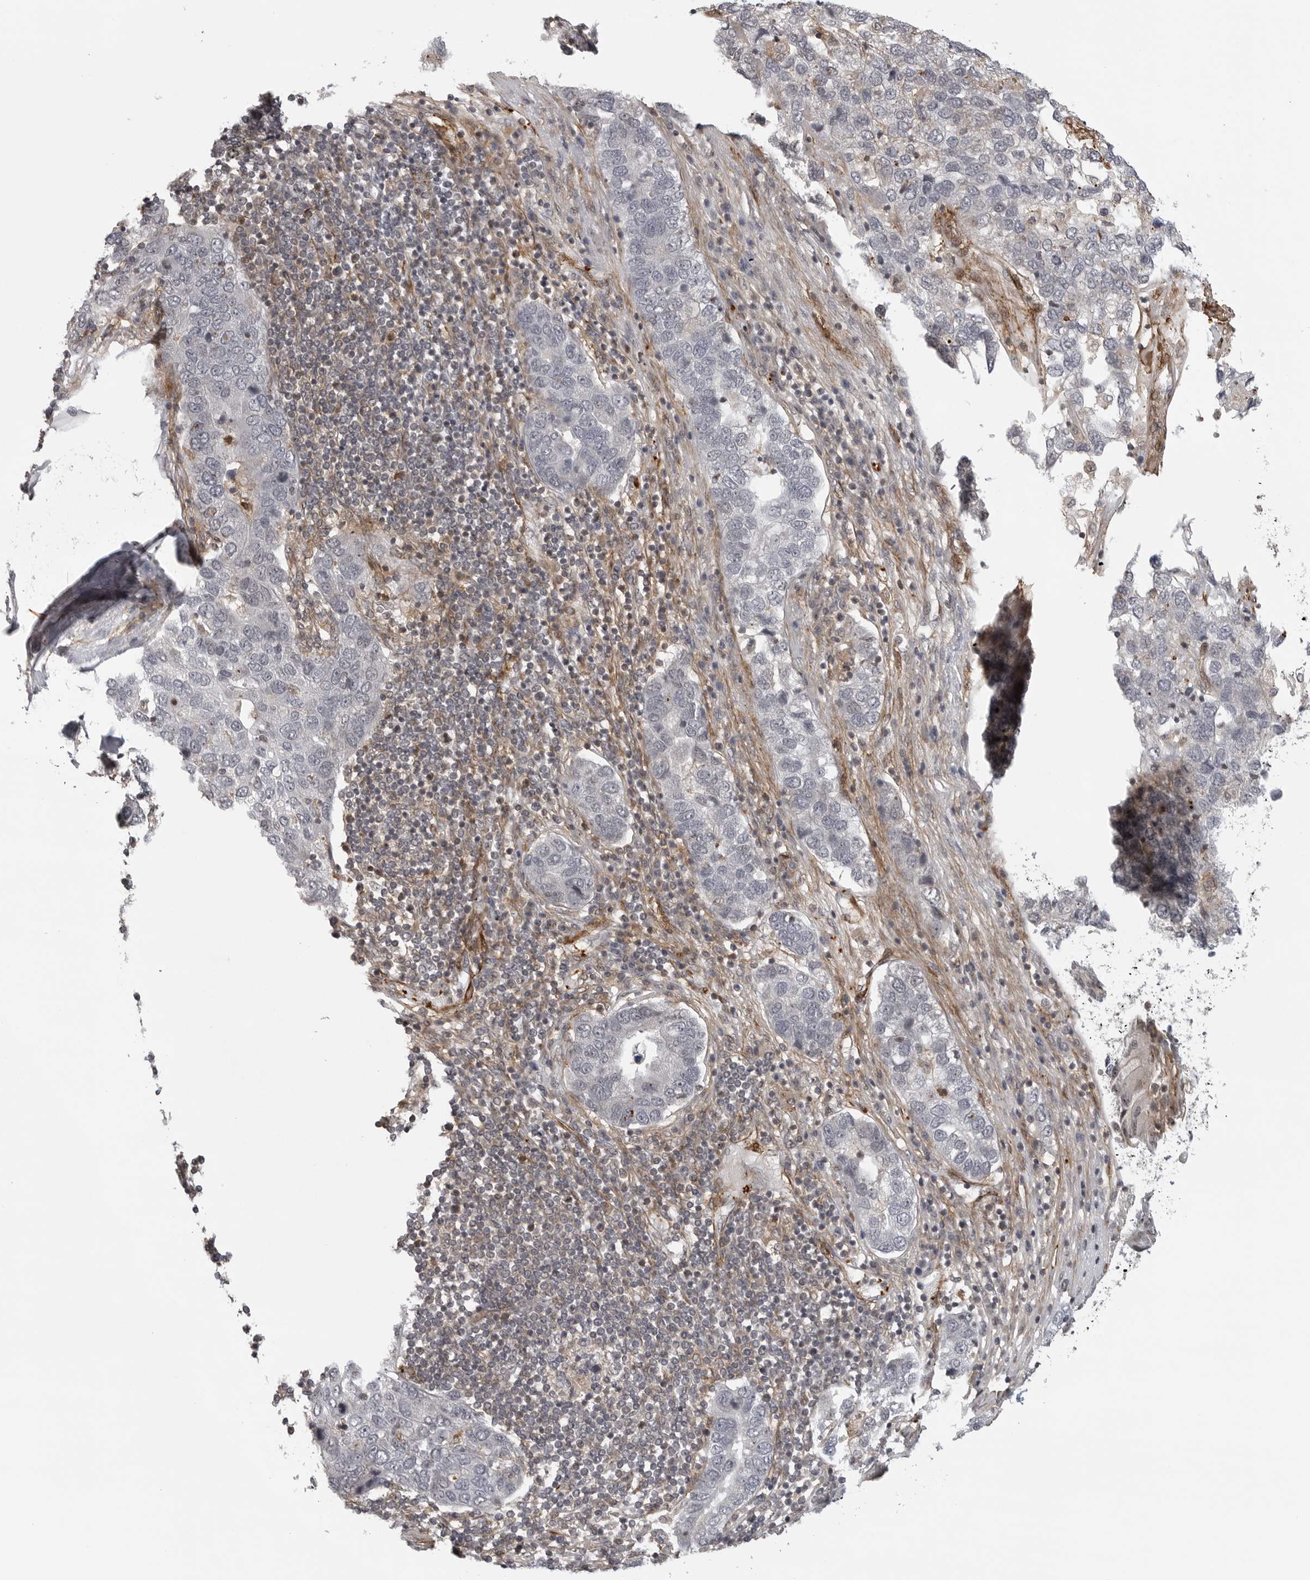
{"staining": {"intensity": "negative", "quantity": "none", "location": "none"}, "tissue": "pancreatic cancer", "cell_type": "Tumor cells", "image_type": "cancer", "snomed": [{"axis": "morphology", "description": "Adenocarcinoma, NOS"}, {"axis": "topography", "description": "Pancreas"}], "caption": "A histopathology image of human pancreatic cancer is negative for staining in tumor cells.", "gene": "TUT4", "patient": {"sex": "female", "age": 61}}